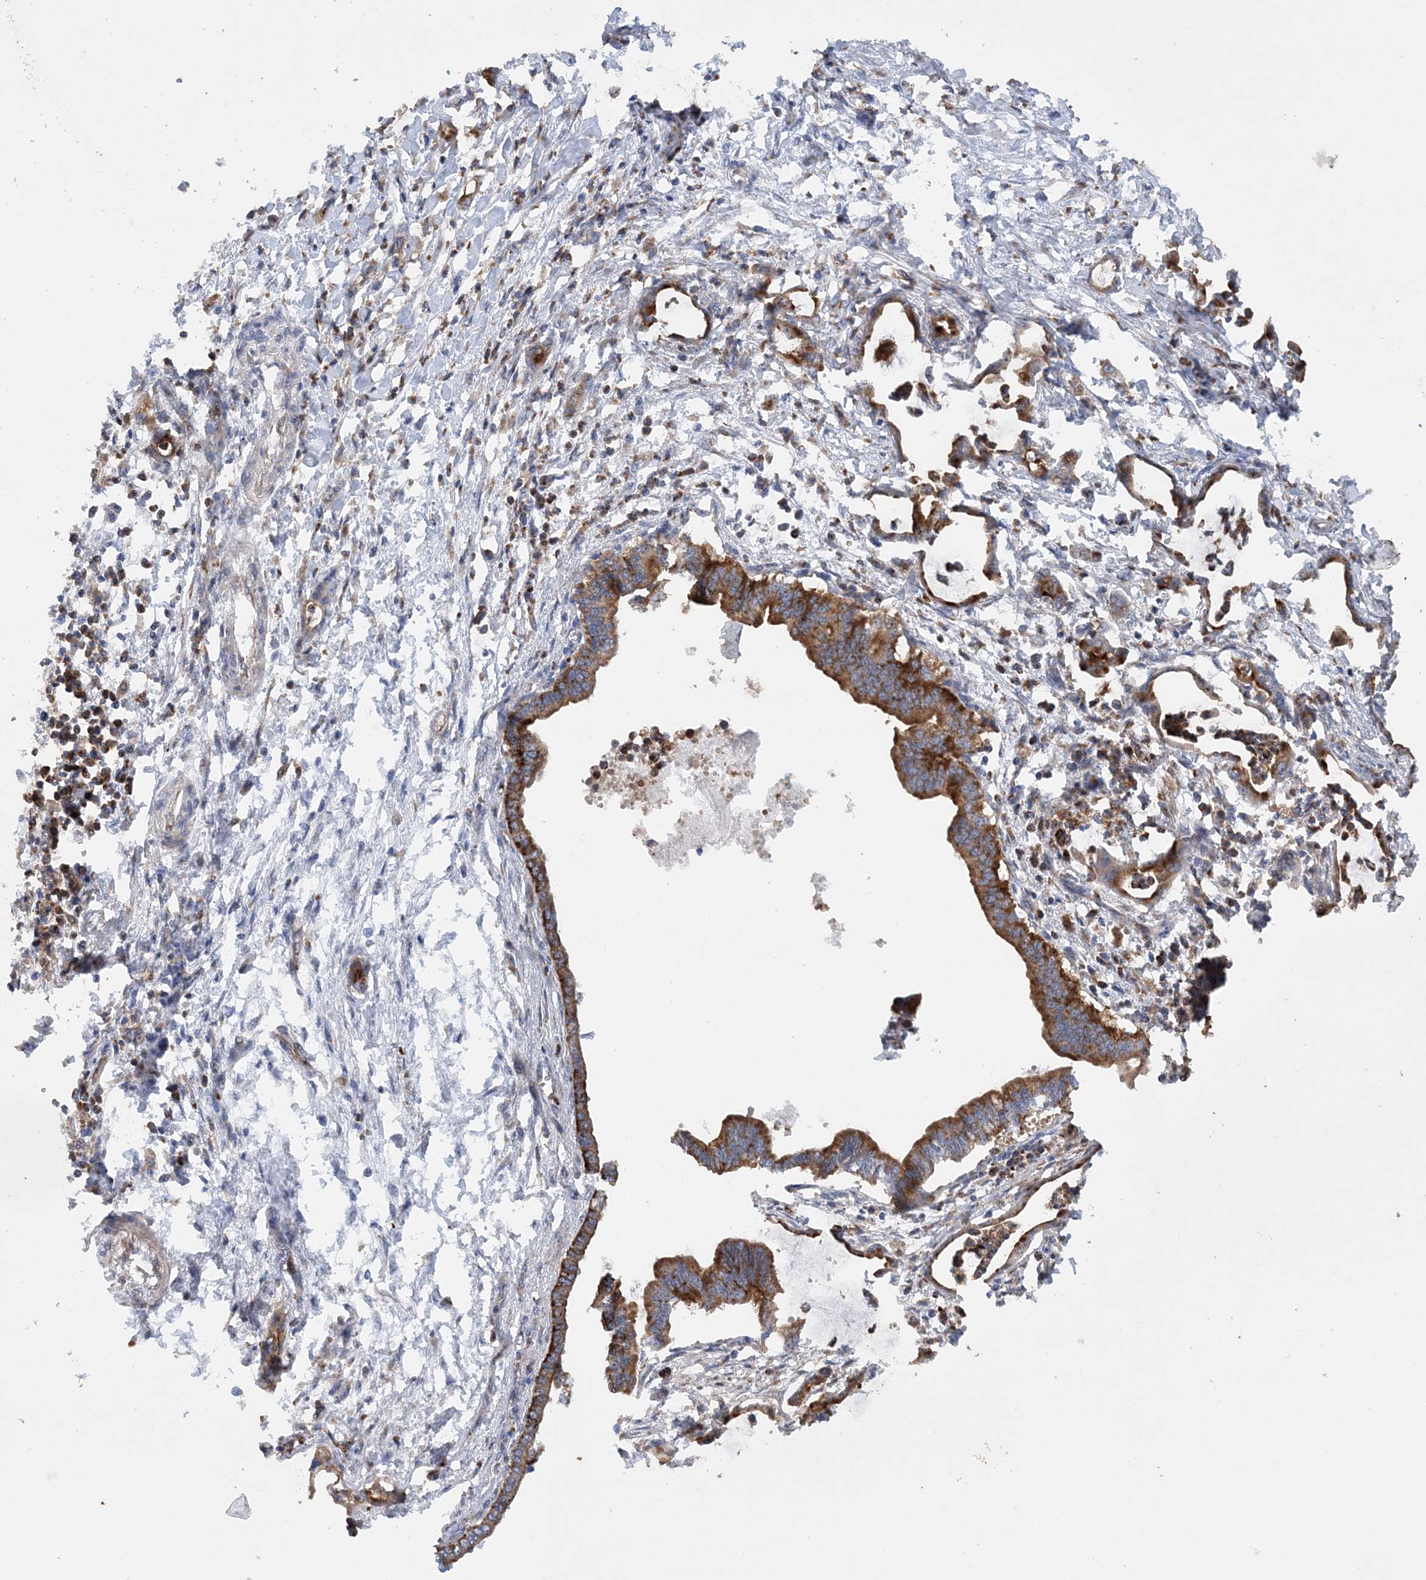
{"staining": {"intensity": "strong", "quantity": ">75%", "location": "cytoplasmic/membranous"}, "tissue": "pancreatic cancer", "cell_type": "Tumor cells", "image_type": "cancer", "snomed": [{"axis": "morphology", "description": "Adenocarcinoma, NOS"}, {"axis": "topography", "description": "Pancreas"}], "caption": "Strong cytoplasmic/membranous protein staining is present in about >75% of tumor cells in pancreatic cancer (adenocarcinoma). The staining was performed using DAB (3,3'-diaminobenzidine), with brown indicating positive protein expression. Nuclei are stained blue with hematoxylin.", "gene": "PTTG1IP", "patient": {"sex": "female", "age": 55}}